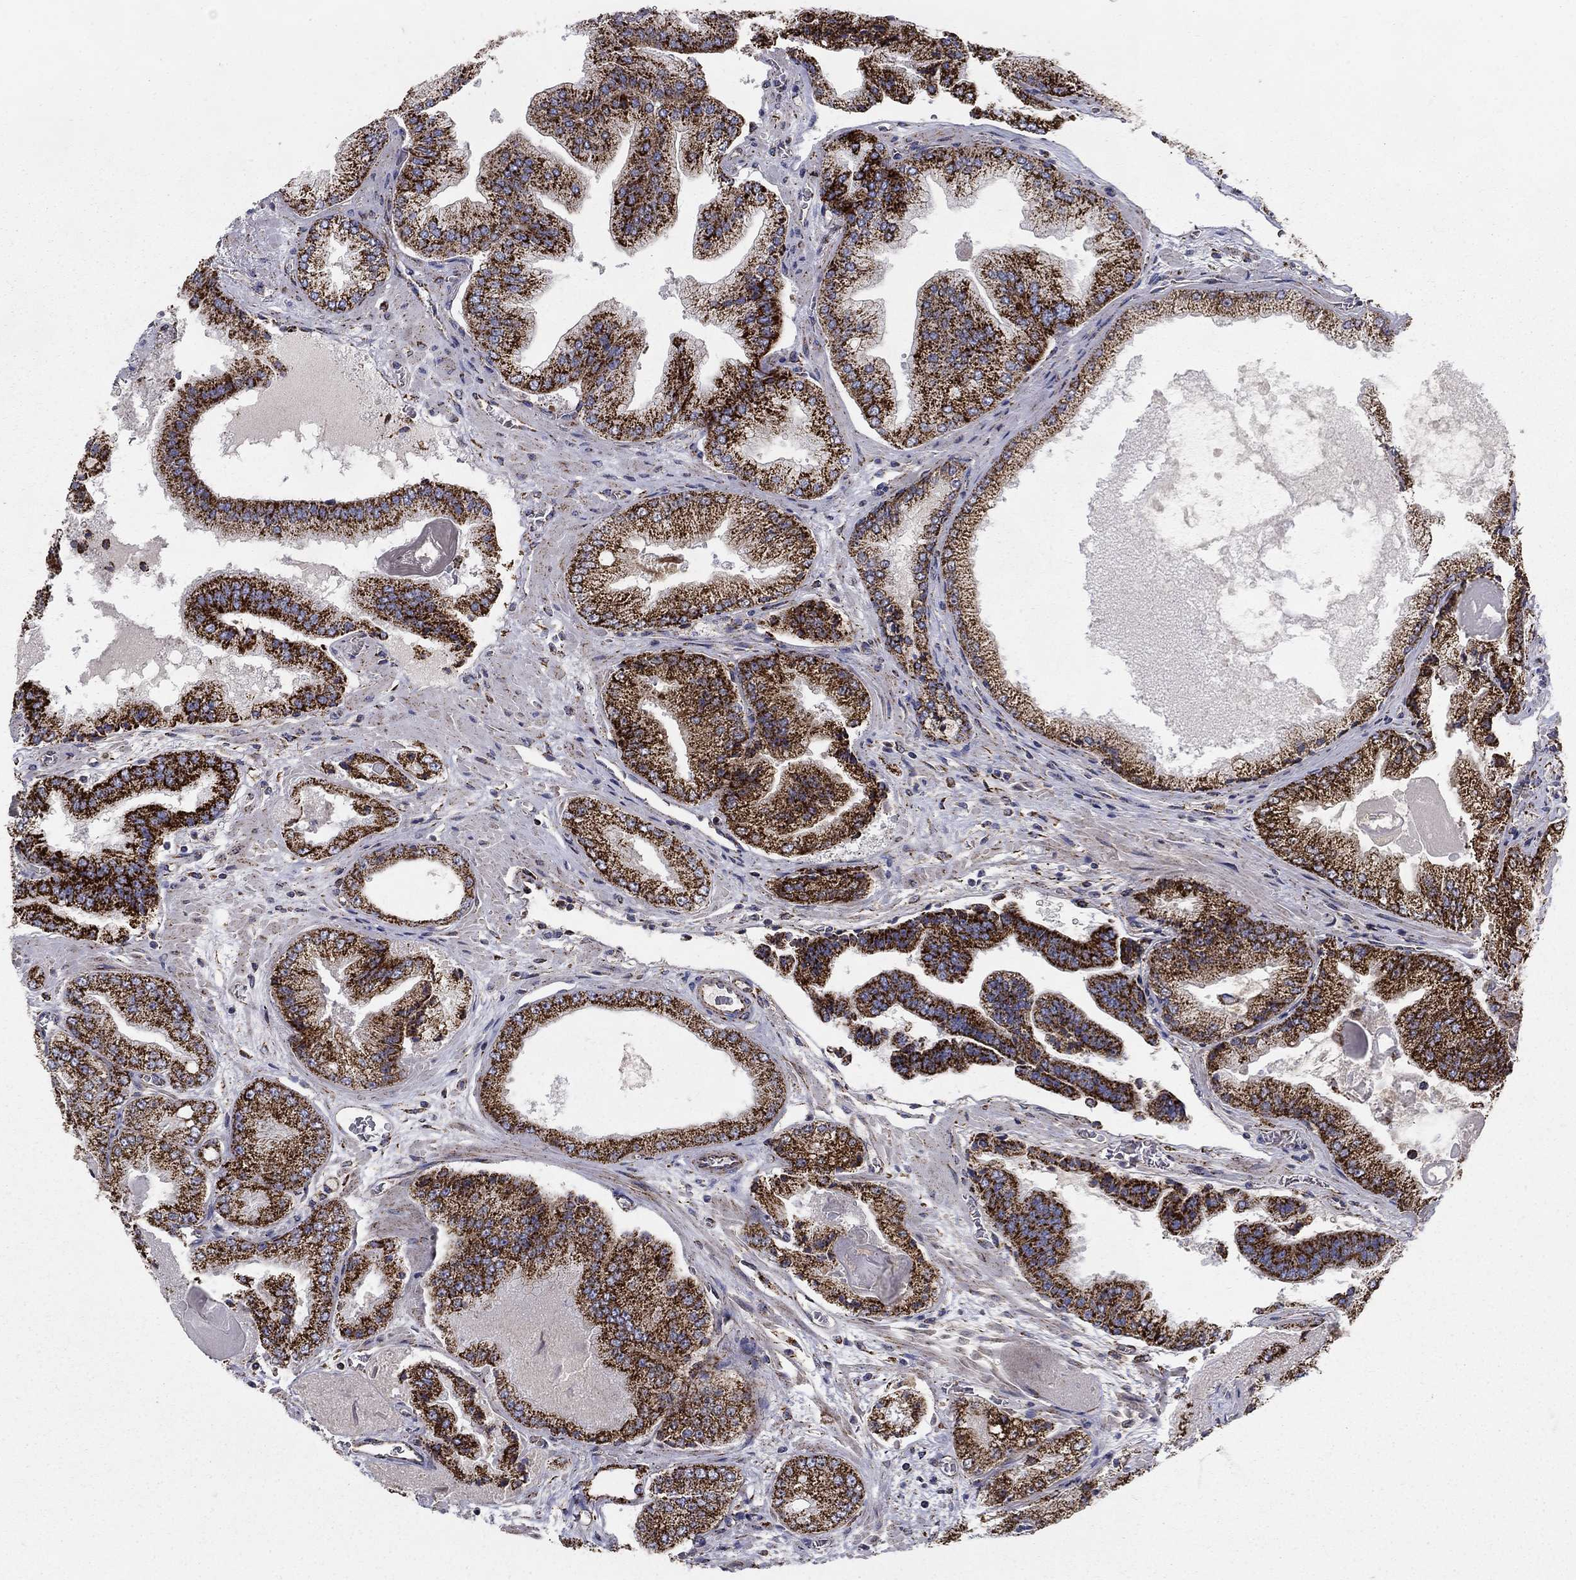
{"staining": {"intensity": "strong", "quantity": ">75%", "location": "cytoplasmic/membranous"}, "tissue": "prostate cancer", "cell_type": "Tumor cells", "image_type": "cancer", "snomed": [{"axis": "morphology", "description": "Adenocarcinoma, Low grade"}, {"axis": "topography", "description": "Prostate"}], "caption": "A micrograph of prostate cancer (adenocarcinoma (low-grade)) stained for a protein demonstrates strong cytoplasmic/membranous brown staining in tumor cells.", "gene": "GCSH", "patient": {"sex": "male", "age": 72}}